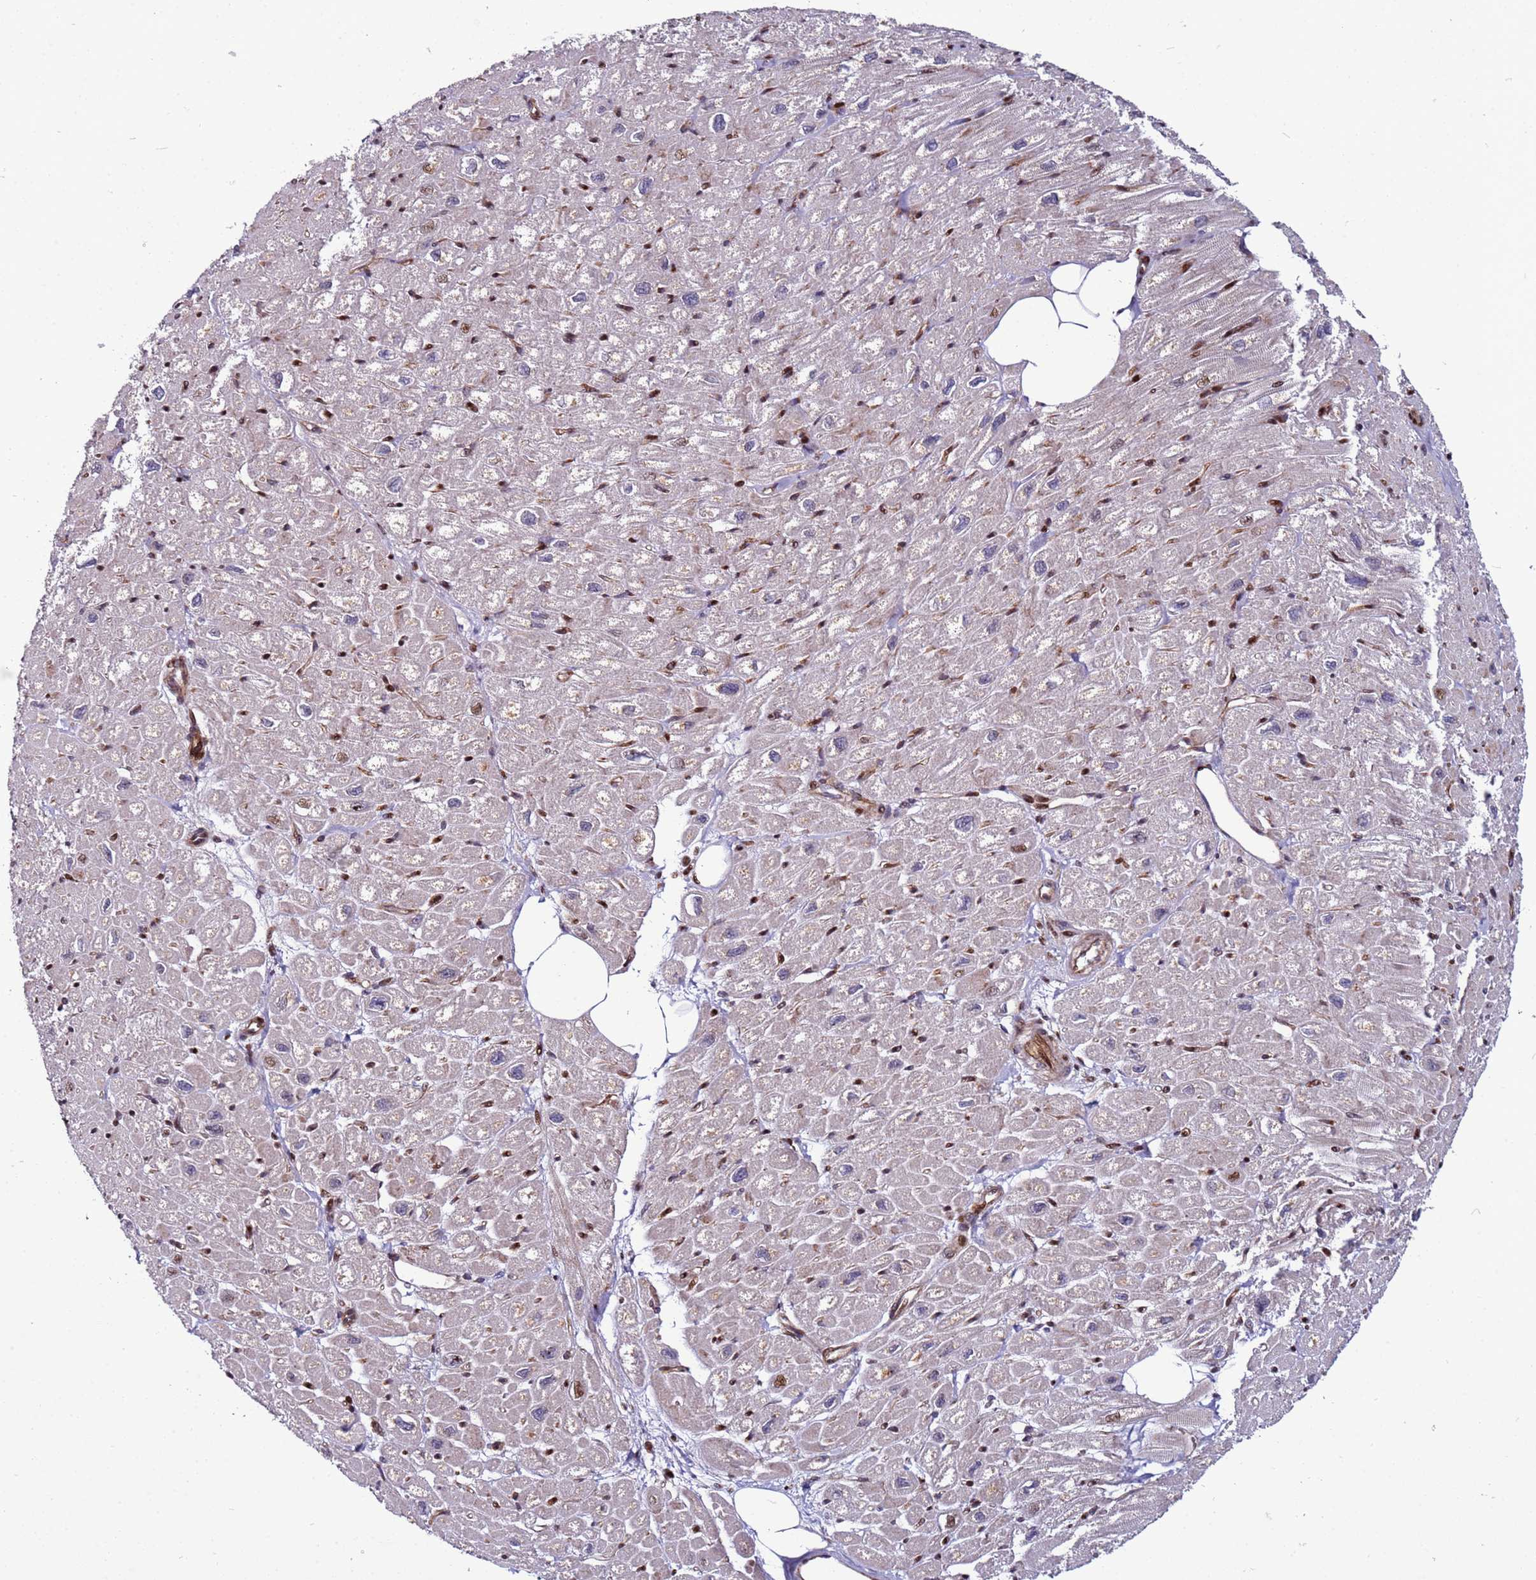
{"staining": {"intensity": "moderate", "quantity": "<25%", "location": "cytoplasmic/membranous"}, "tissue": "heart muscle", "cell_type": "Cardiomyocytes", "image_type": "normal", "snomed": [{"axis": "morphology", "description": "Normal tissue, NOS"}, {"axis": "topography", "description": "Heart"}], "caption": "Immunohistochemistry (IHC) micrograph of unremarkable heart muscle: human heart muscle stained using immunohistochemistry (IHC) shows low levels of moderate protein expression localized specifically in the cytoplasmic/membranous of cardiomyocytes, appearing as a cytoplasmic/membranous brown color.", "gene": "WBP11", "patient": {"sex": "male", "age": 50}}